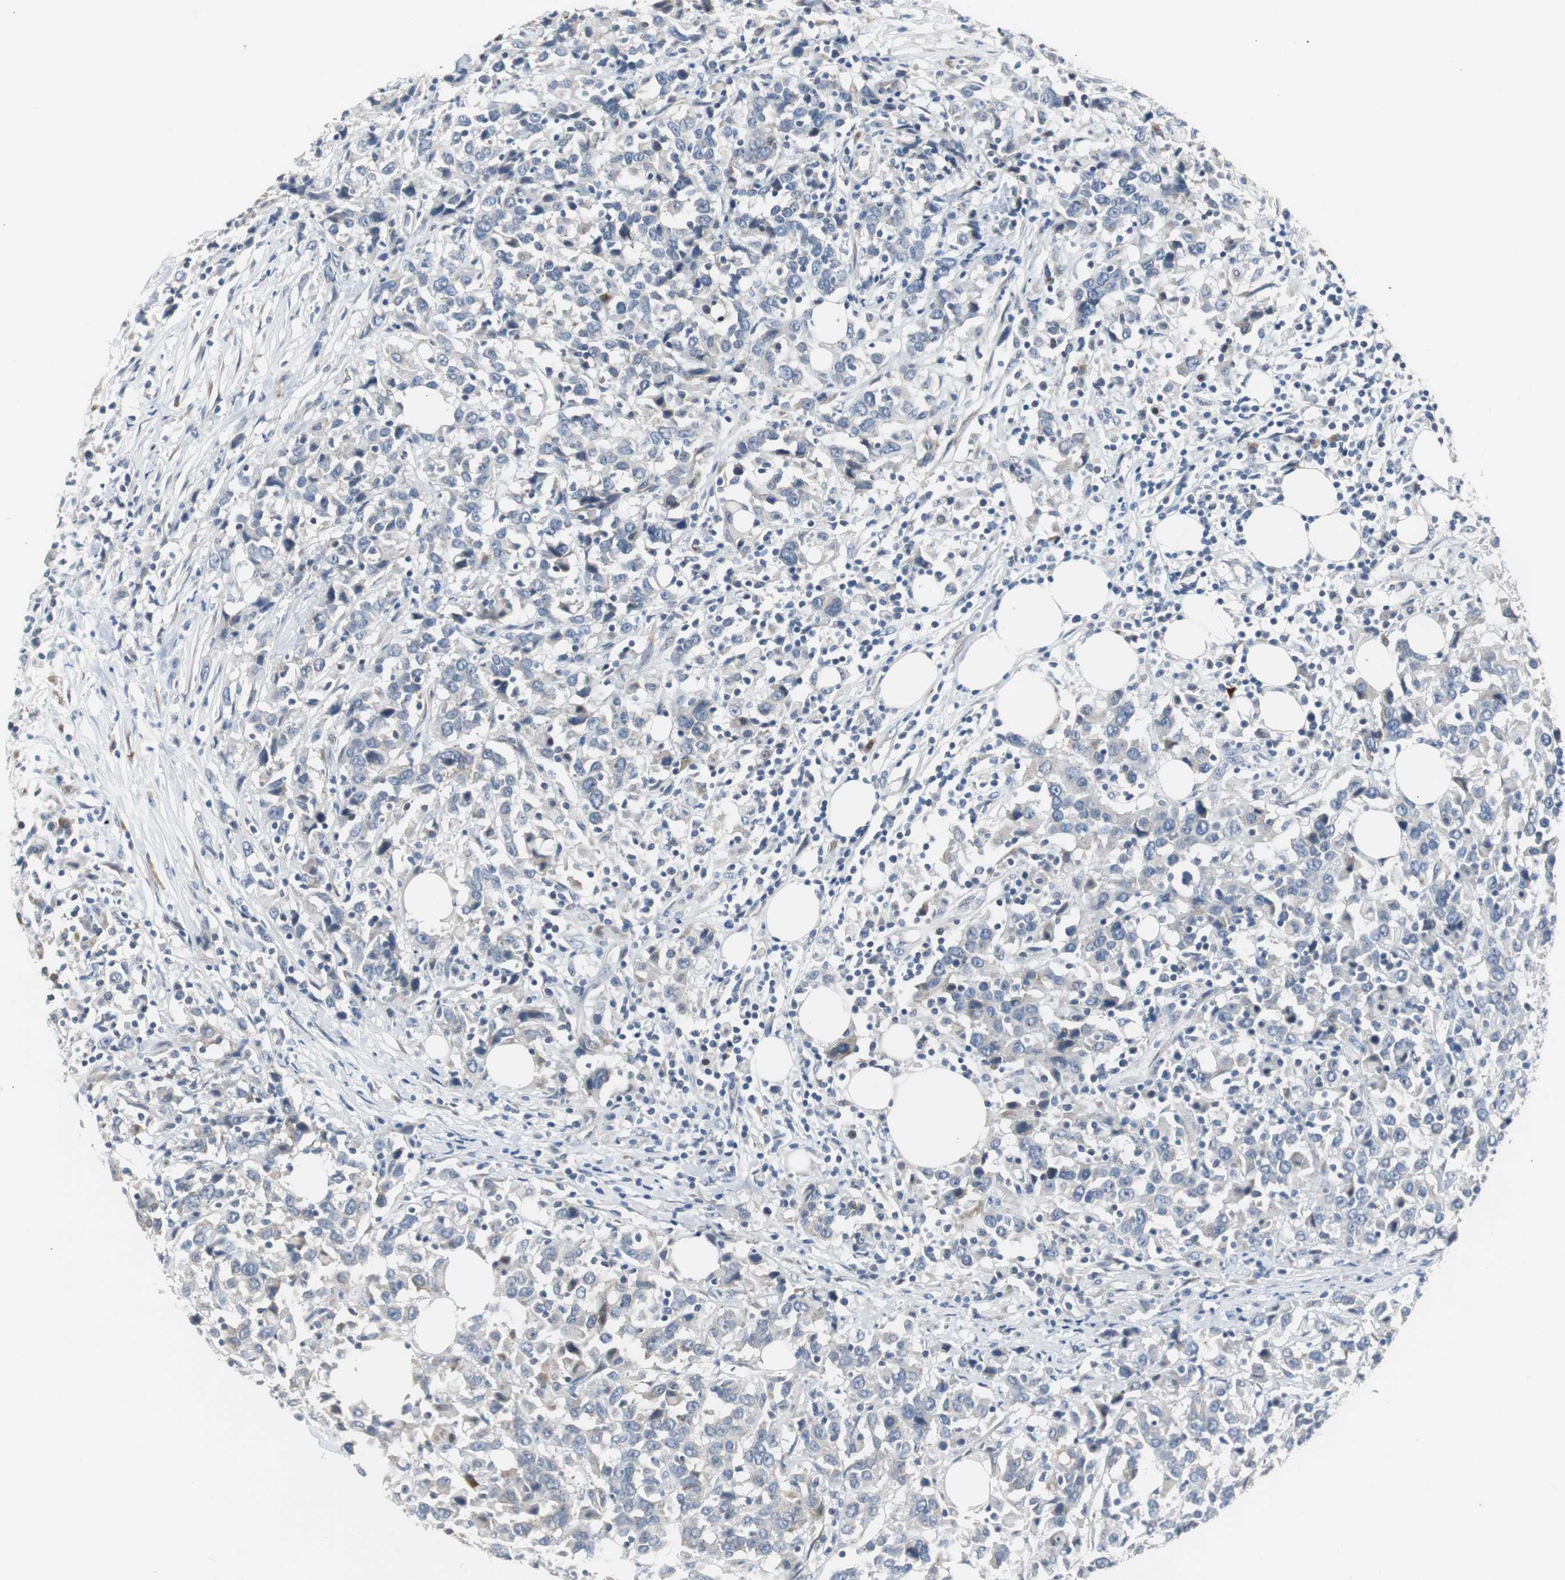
{"staining": {"intensity": "negative", "quantity": "none", "location": "none"}, "tissue": "urothelial cancer", "cell_type": "Tumor cells", "image_type": "cancer", "snomed": [{"axis": "morphology", "description": "Urothelial carcinoma, High grade"}, {"axis": "topography", "description": "Urinary bladder"}], "caption": "Tumor cells are negative for protein expression in human urothelial carcinoma (high-grade).", "gene": "SOX30", "patient": {"sex": "male", "age": 61}}